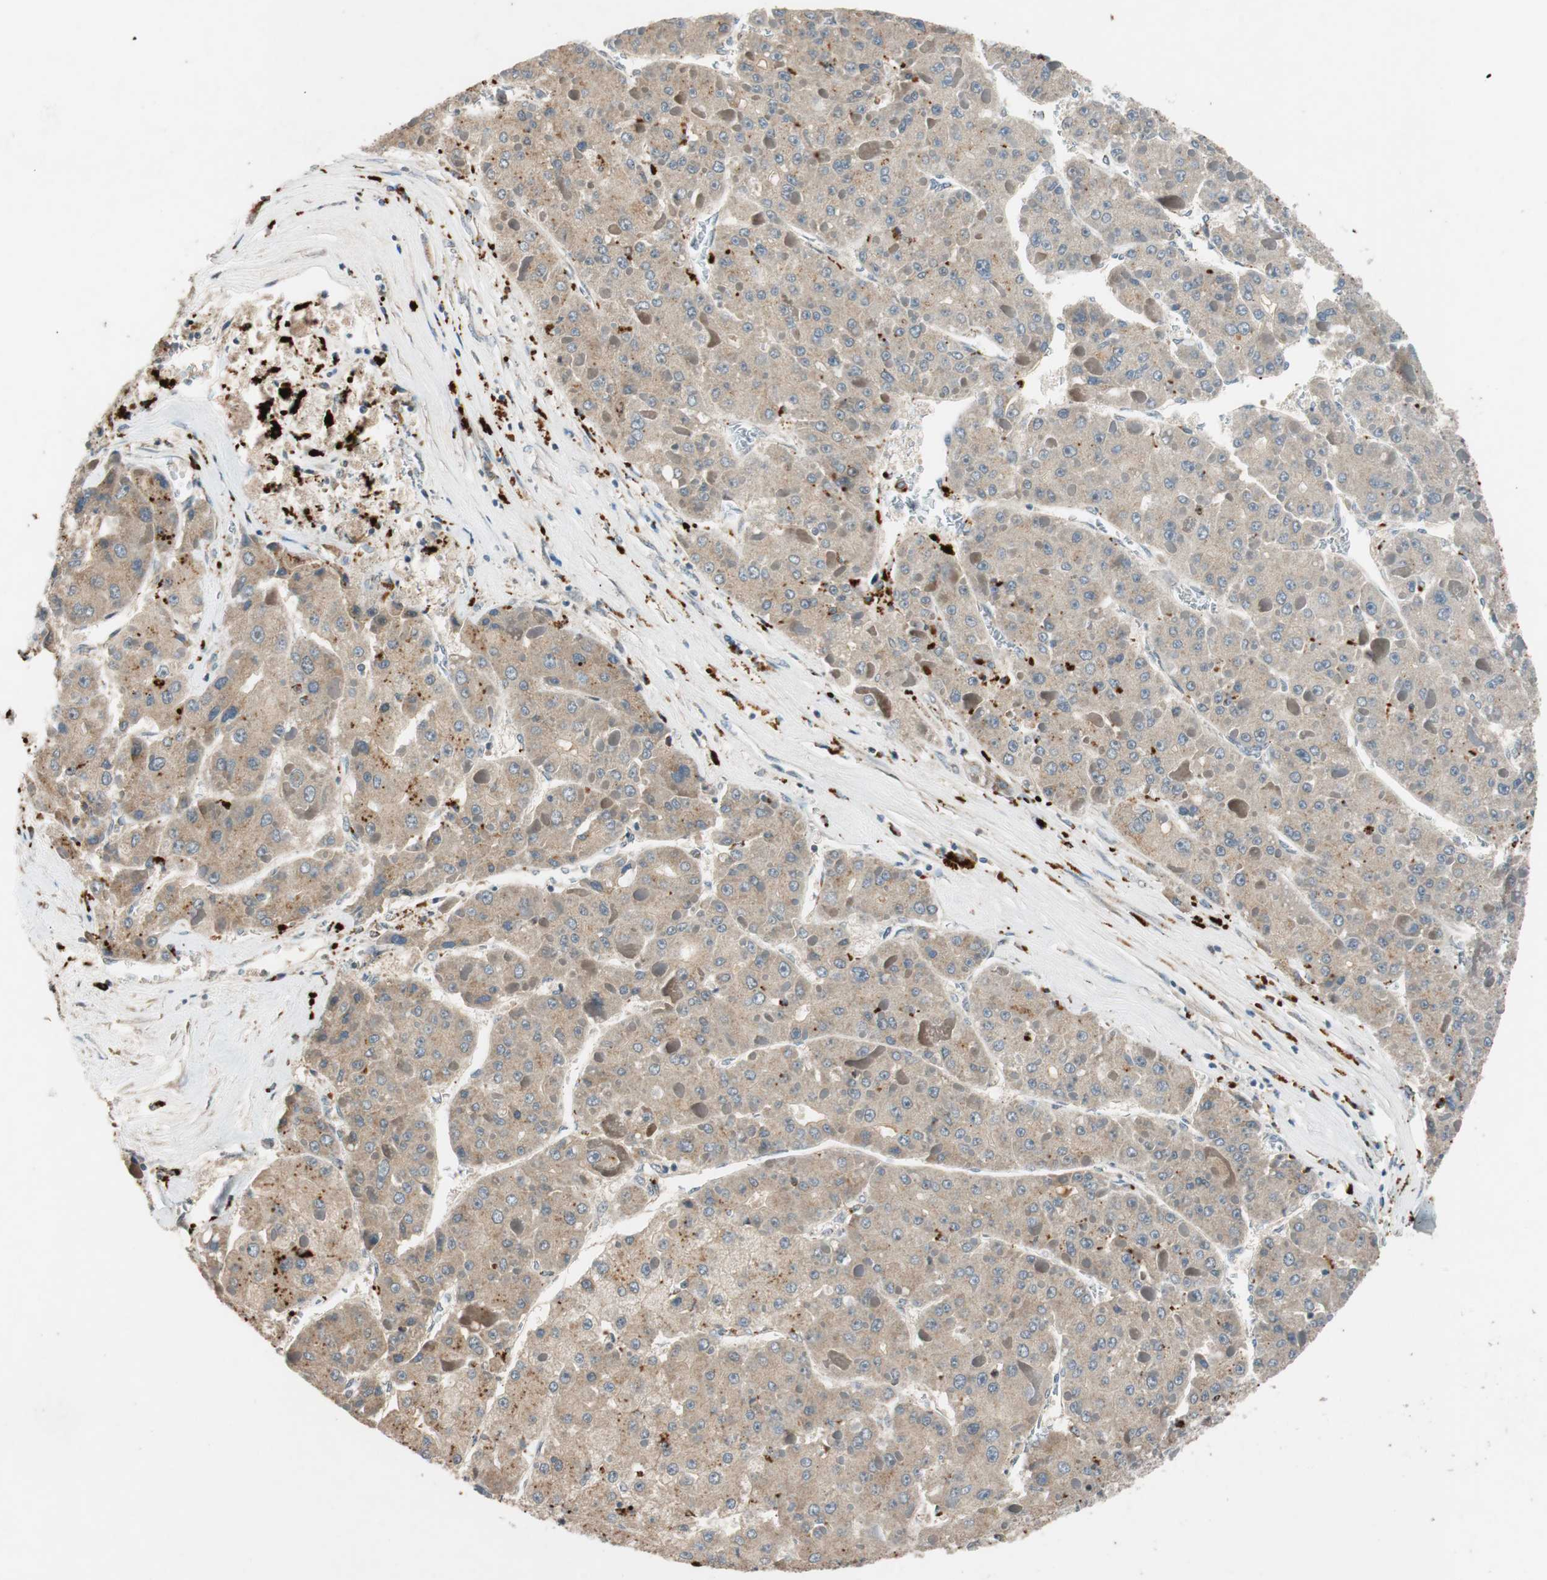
{"staining": {"intensity": "moderate", "quantity": "25%-75%", "location": "cytoplasmic/membranous"}, "tissue": "liver cancer", "cell_type": "Tumor cells", "image_type": "cancer", "snomed": [{"axis": "morphology", "description": "Carcinoma, Hepatocellular, NOS"}, {"axis": "topography", "description": "Liver"}], "caption": "A high-resolution histopathology image shows immunohistochemistry (IHC) staining of liver hepatocellular carcinoma, which displays moderate cytoplasmic/membranous positivity in approximately 25%-75% of tumor cells. (brown staining indicates protein expression, while blue staining denotes nuclei).", "gene": "GLB1", "patient": {"sex": "female", "age": 73}}